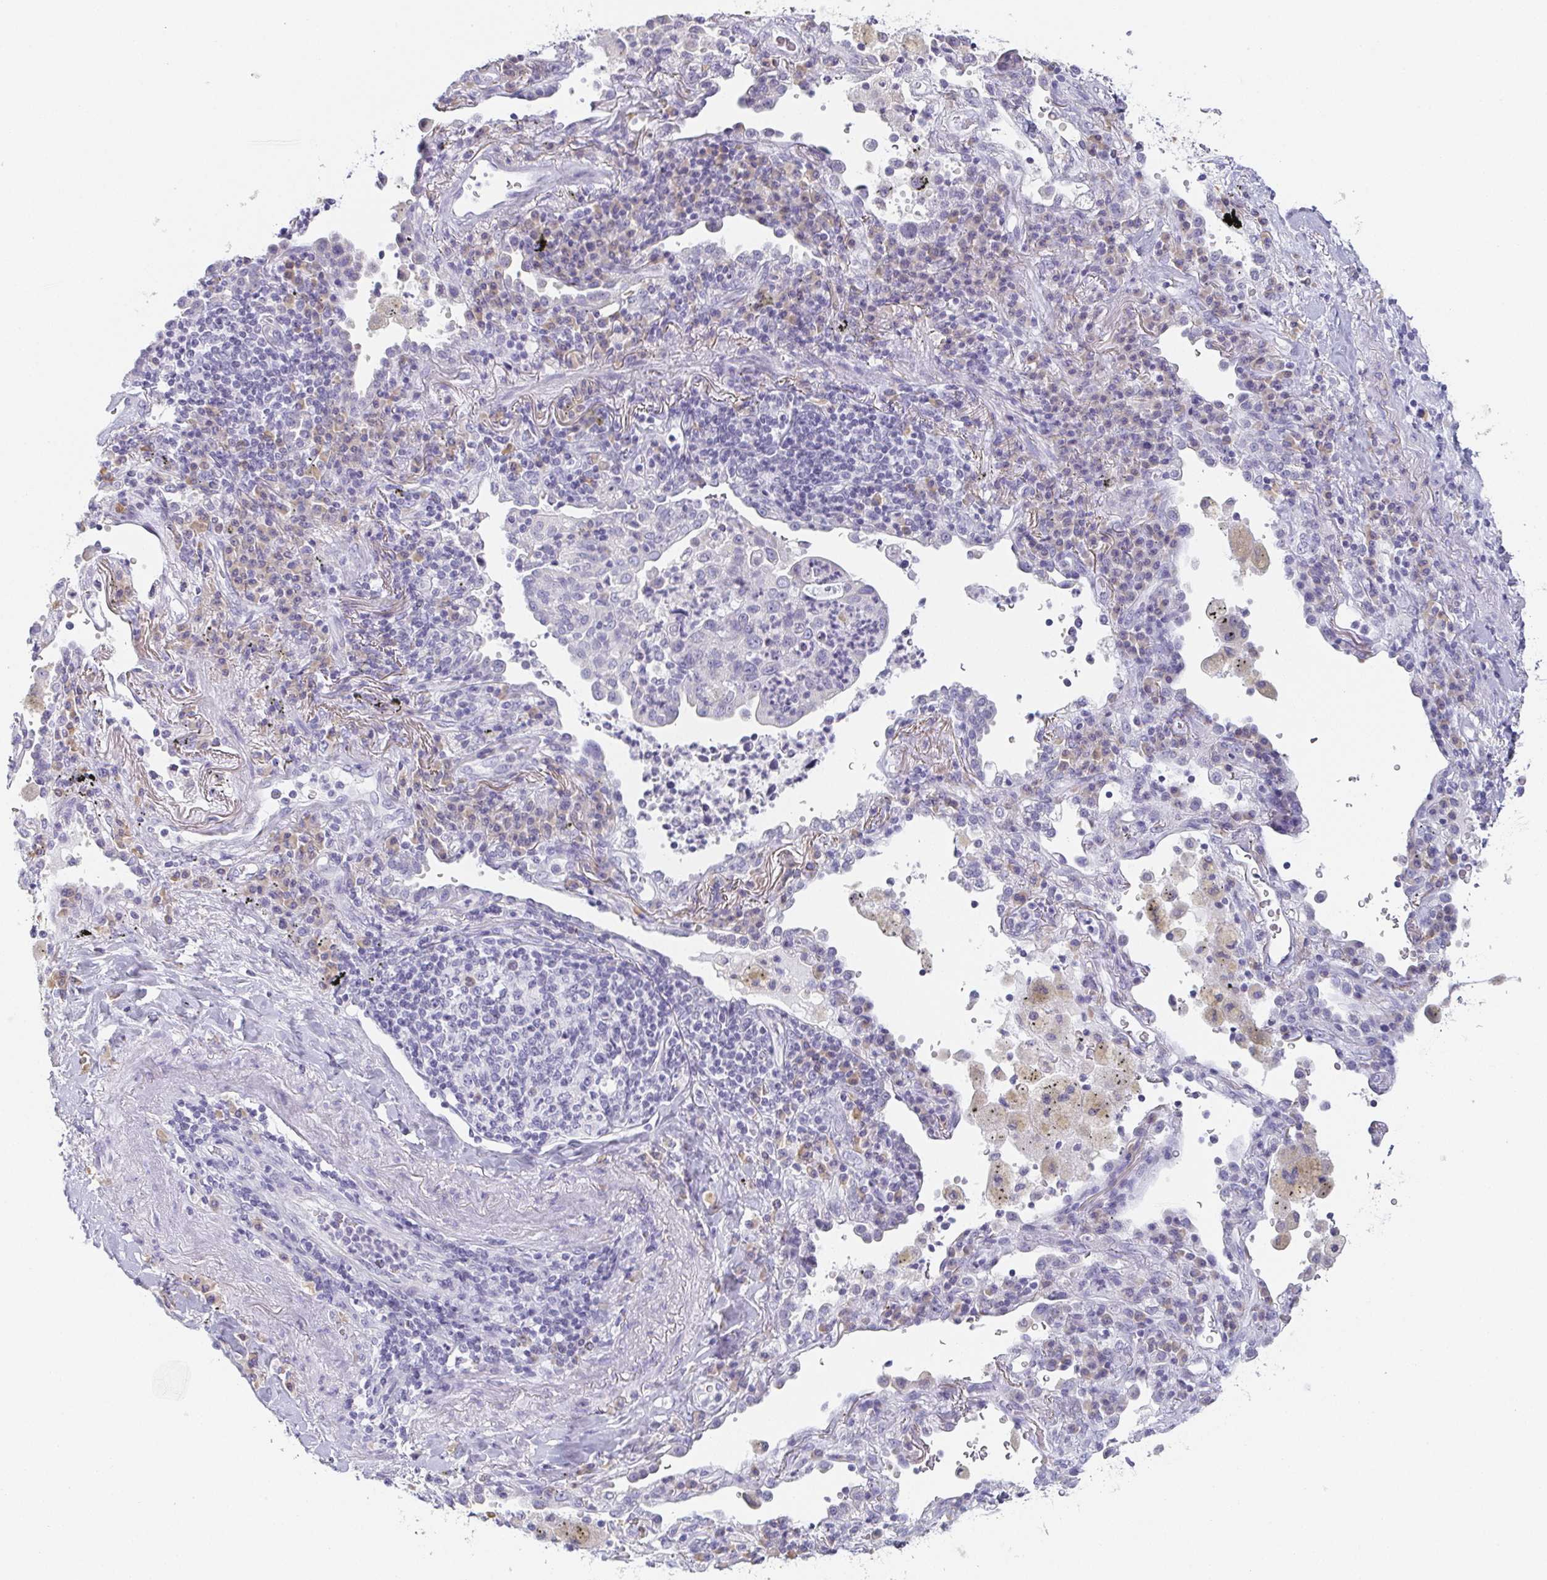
{"staining": {"intensity": "negative", "quantity": "none", "location": "none"}, "tissue": "lung cancer", "cell_type": "Tumor cells", "image_type": "cancer", "snomed": [{"axis": "morphology", "description": "Squamous cell carcinoma, NOS"}, {"axis": "topography", "description": "Lymph node"}, {"axis": "topography", "description": "Lung"}], "caption": "Tumor cells are negative for brown protein staining in lung squamous cell carcinoma.", "gene": "PRR27", "patient": {"sex": "male", "age": 61}}